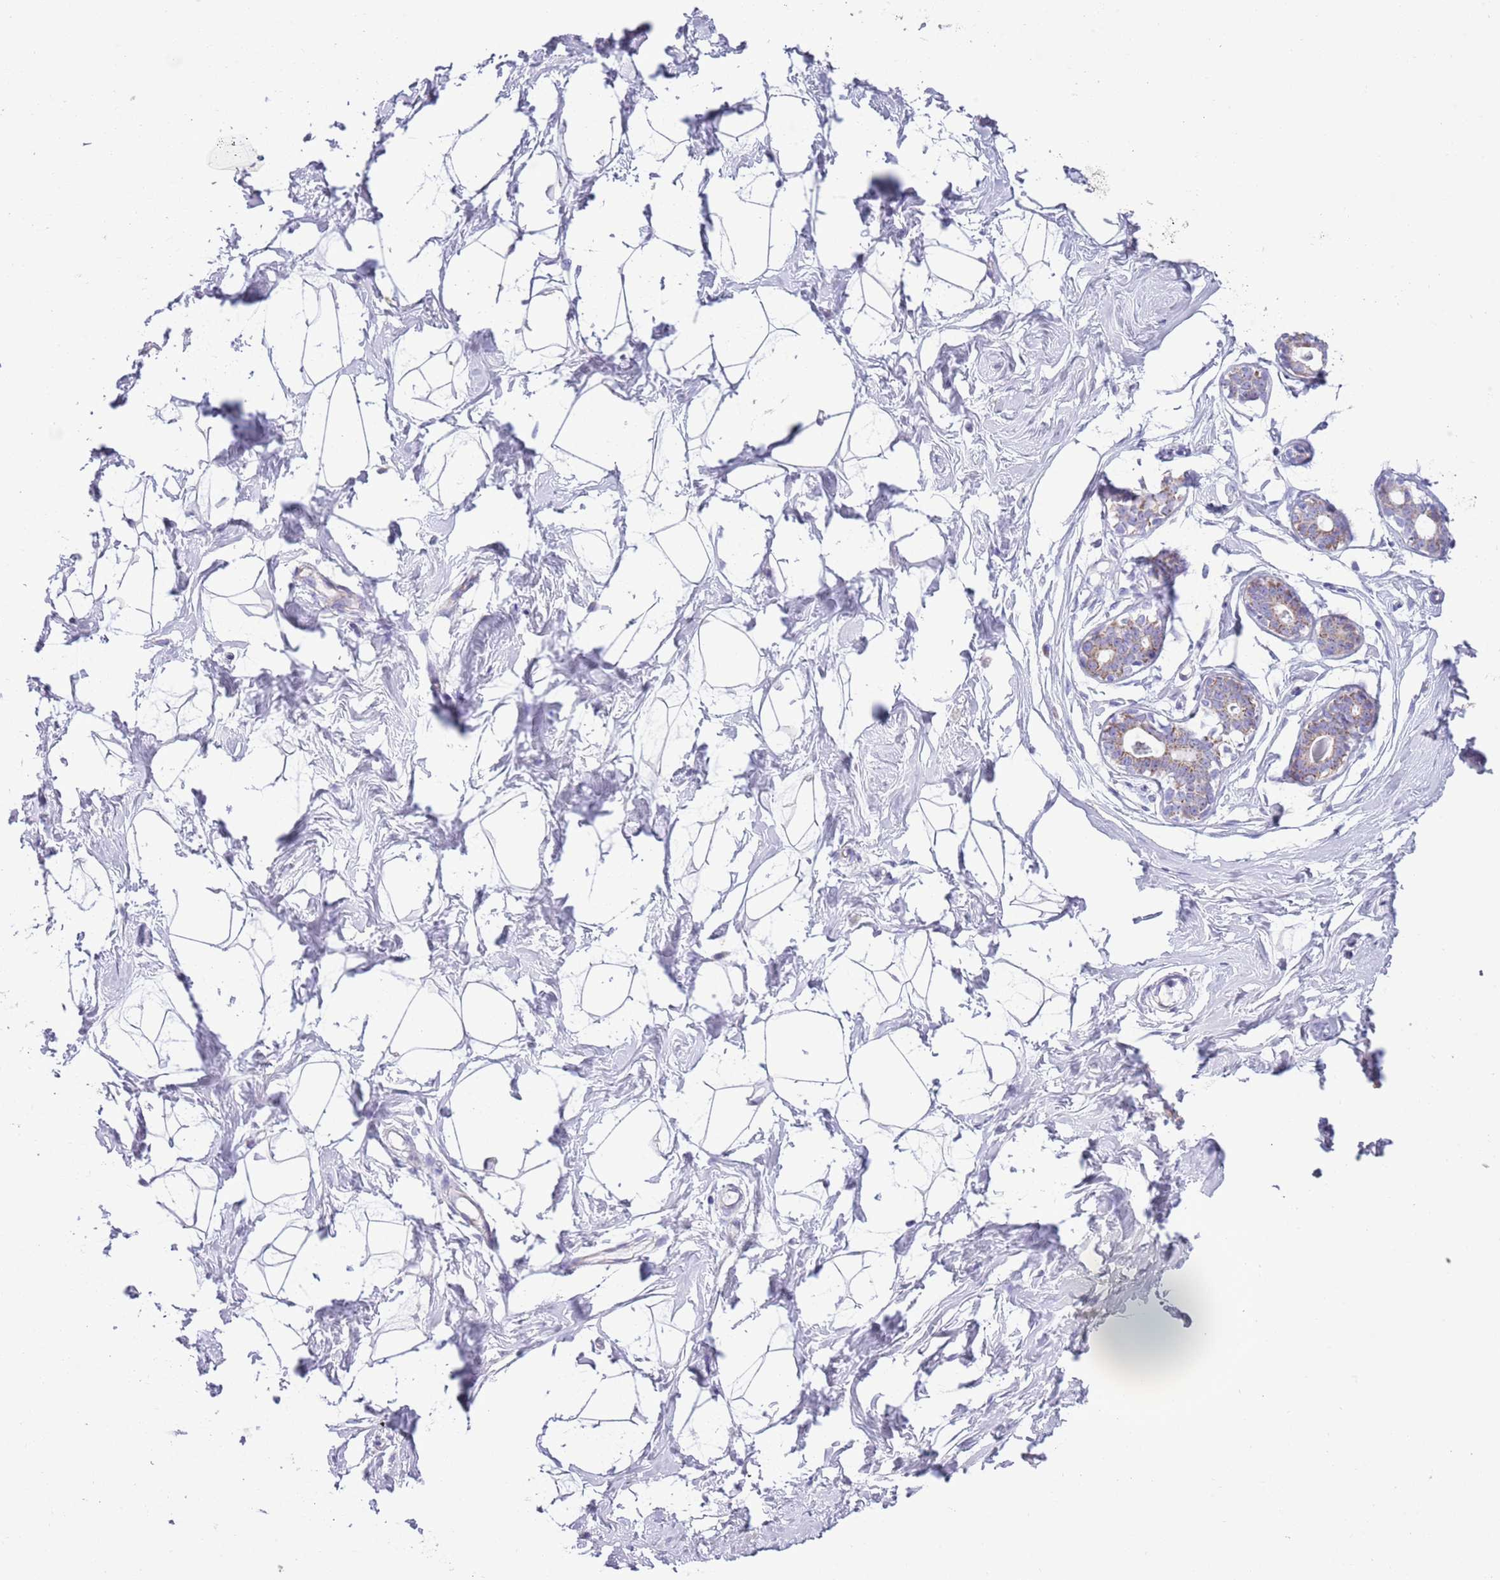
{"staining": {"intensity": "negative", "quantity": "none", "location": "none"}, "tissue": "breast", "cell_type": "Adipocytes", "image_type": "normal", "snomed": [{"axis": "morphology", "description": "Normal tissue, NOS"}, {"axis": "morphology", "description": "Adenoma, NOS"}, {"axis": "topography", "description": "Breast"}], "caption": "High power microscopy image of an IHC micrograph of benign breast, revealing no significant positivity in adipocytes. The staining was performed using DAB (3,3'-diaminobenzidine) to visualize the protein expression in brown, while the nuclei were stained in blue with hematoxylin (Magnification: 20x).", "gene": "MOCOS", "patient": {"sex": "female", "age": 23}}